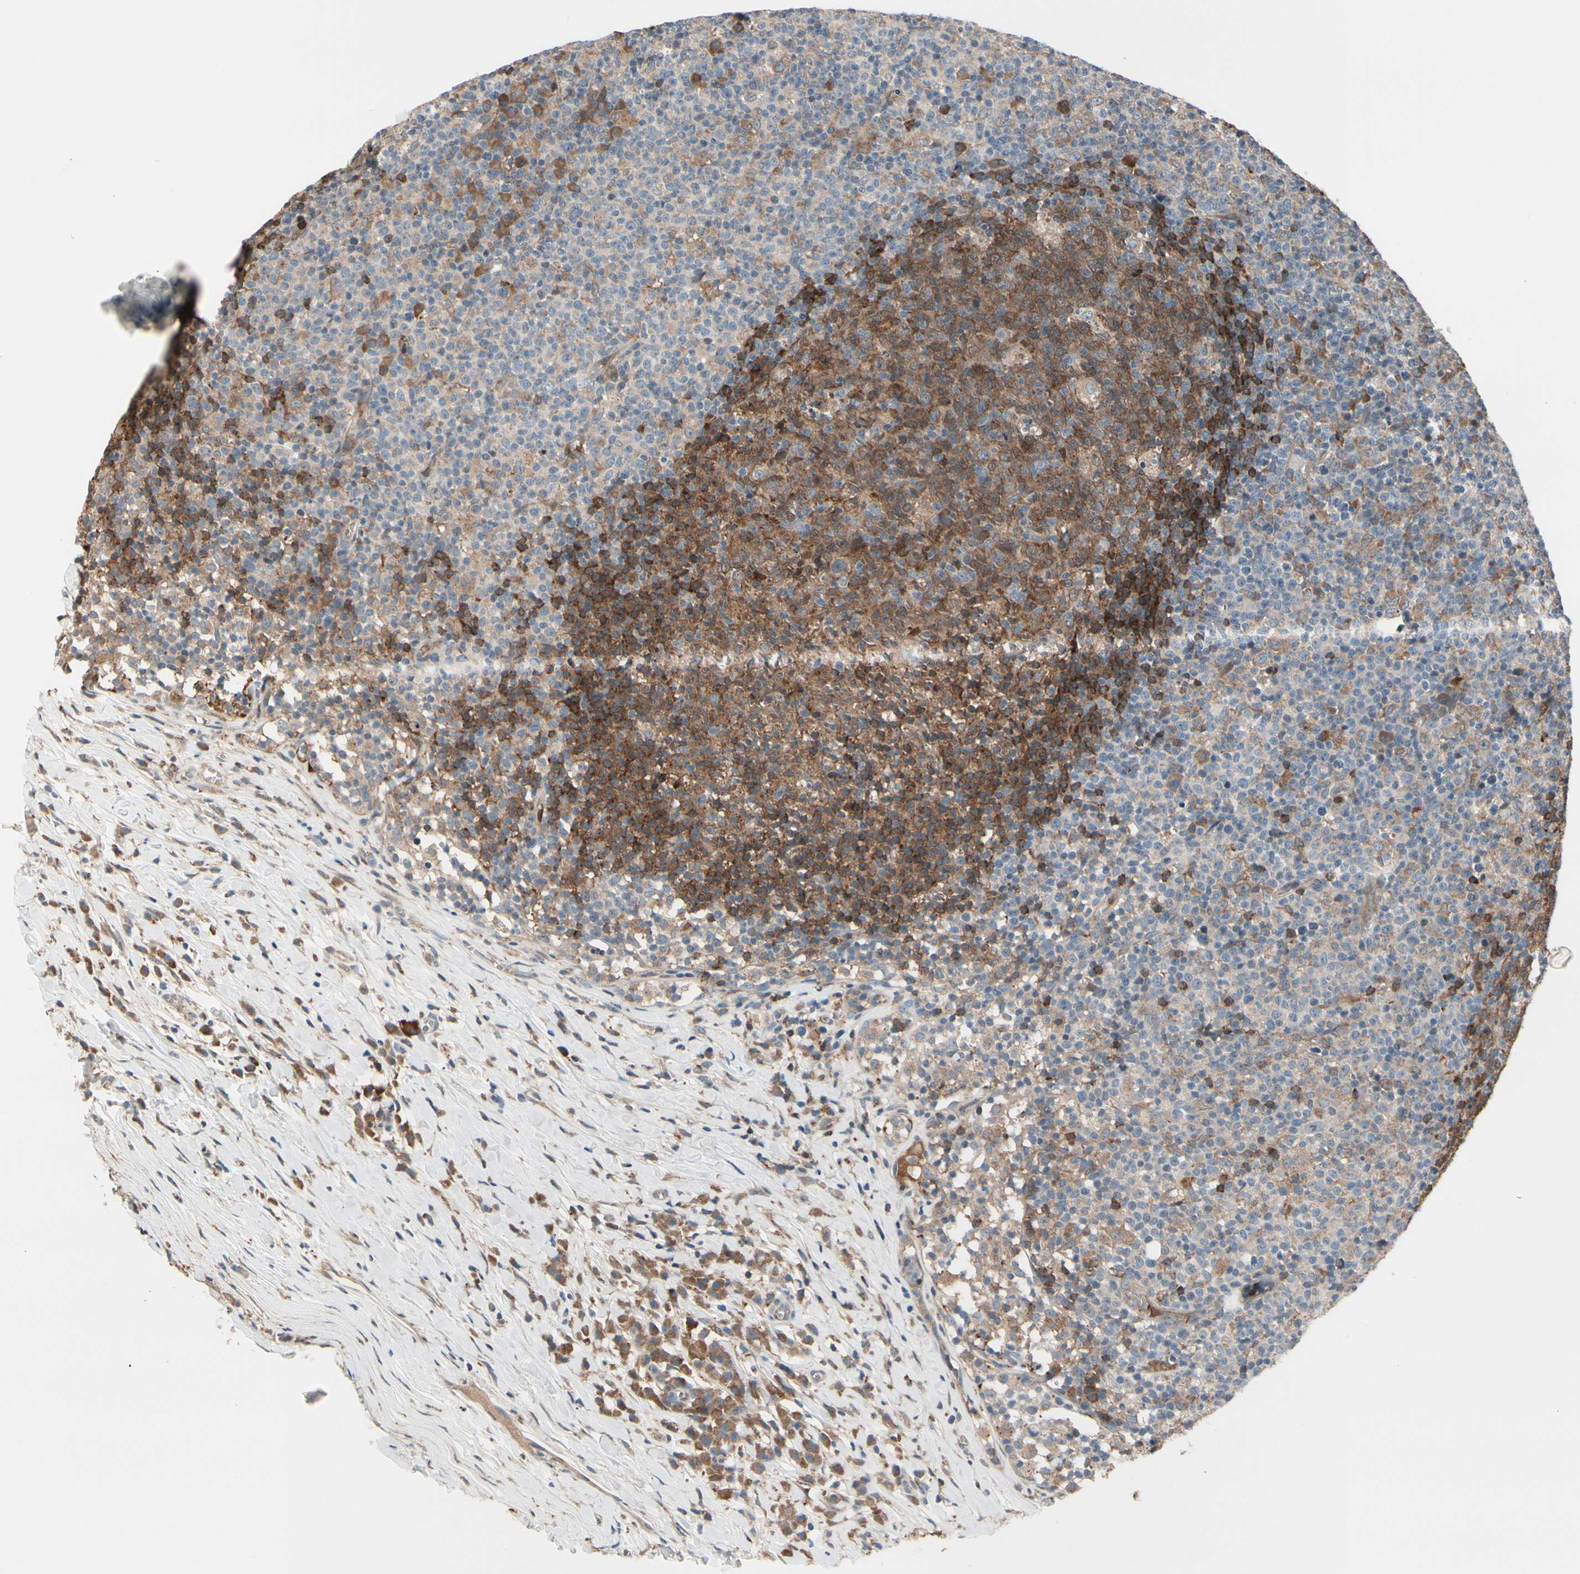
{"staining": {"intensity": "moderate", "quantity": ">75%", "location": "cytoplasmic/membranous"}, "tissue": "lymph node", "cell_type": "Germinal center cells", "image_type": "normal", "snomed": [{"axis": "morphology", "description": "Normal tissue, NOS"}, {"axis": "morphology", "description": "Inflammation, NOS"}, {"axis": "topography", "description": "Lymph node"}], "caption": "This is a histology image of immunohistochemistry (IHC) staining of normal lymph node, which shows moderate staining in the cytoplasmic/membranous of germinal center cells.", "gene": "SNX29", "patient": {"sex": "male", "age": 55}}